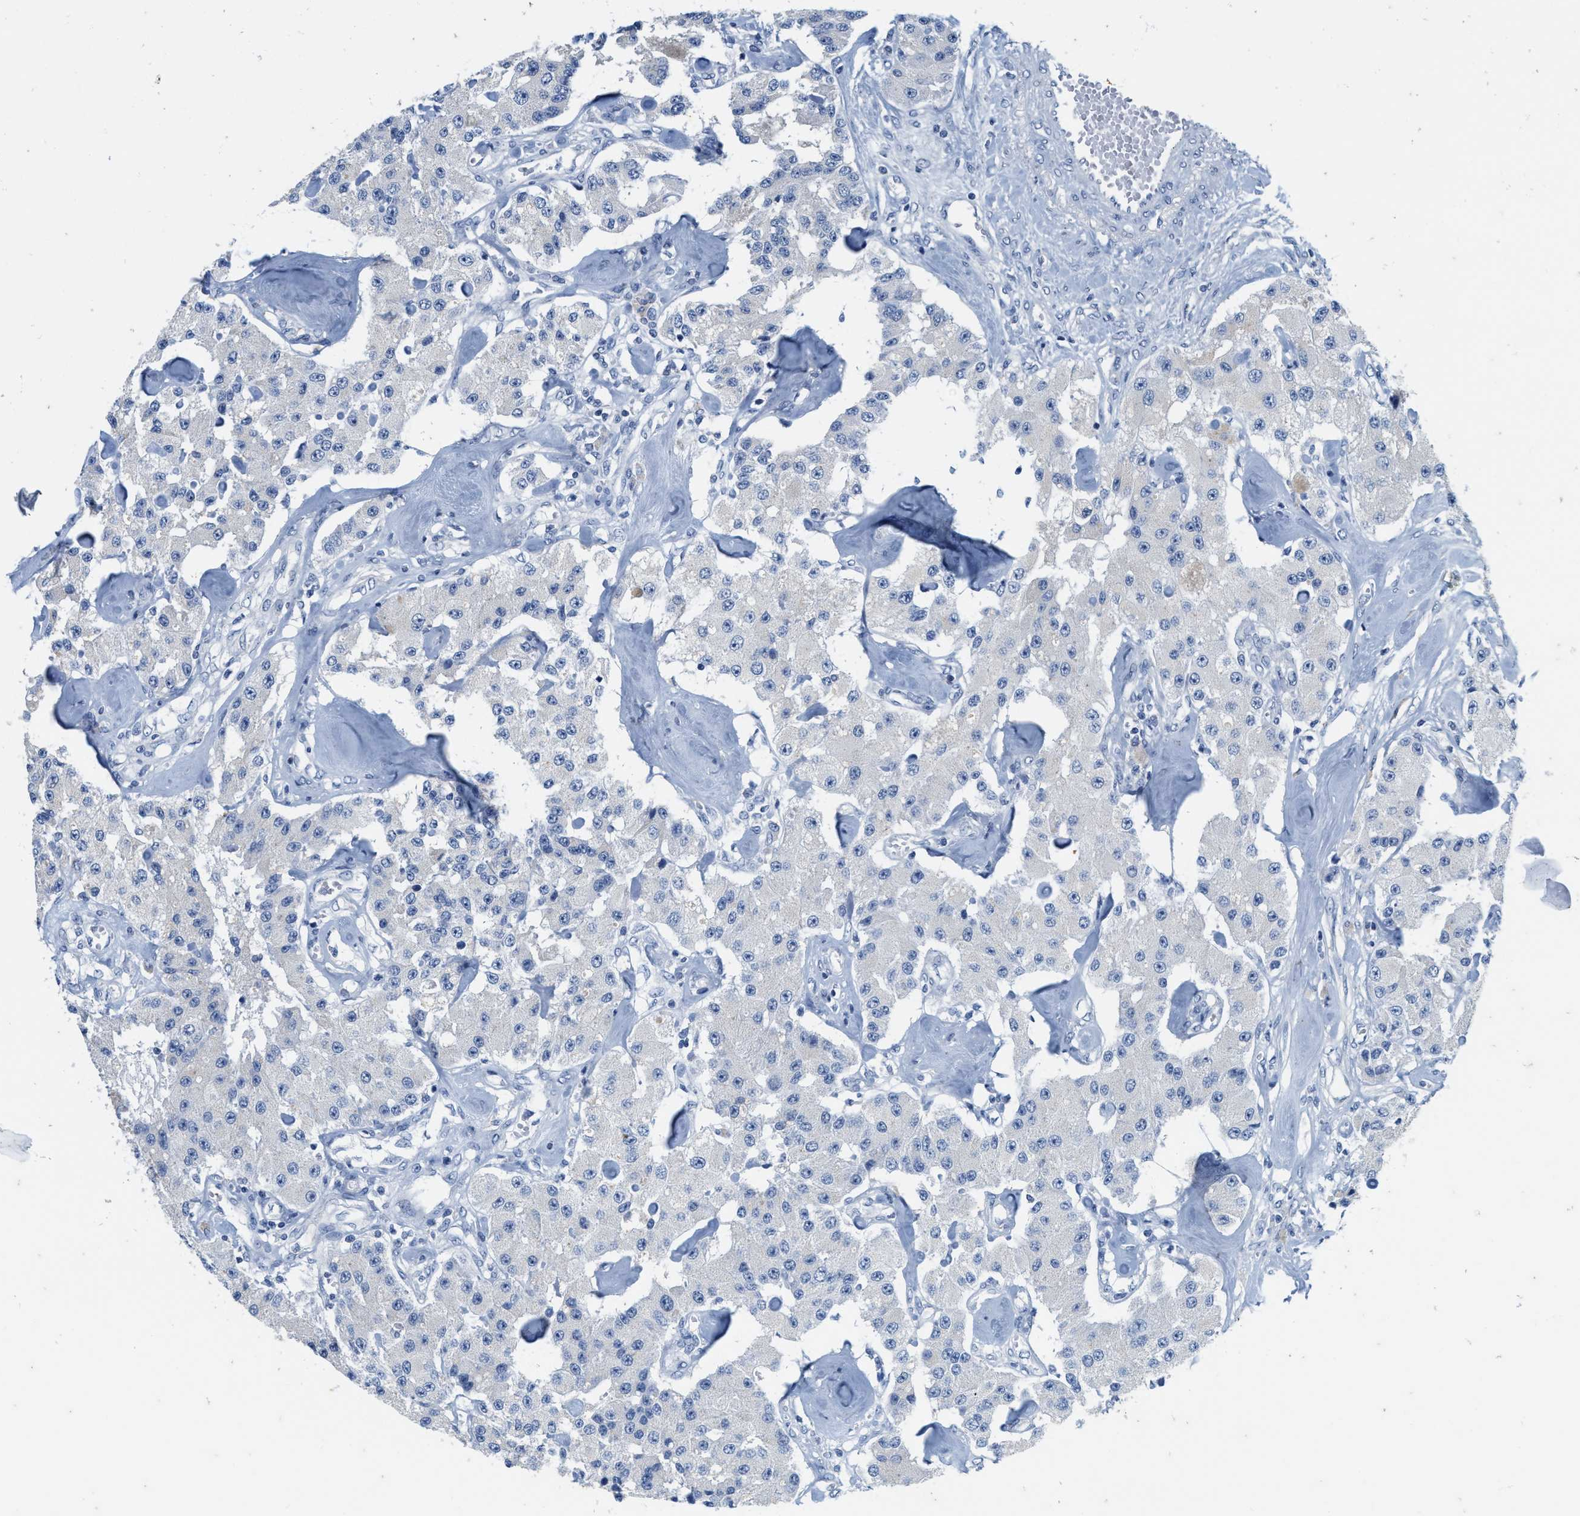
{"staining": {"intensity": "negative", "quantity": "none", "location": "none"}, "tissue": "carcinoid", "cell_type": "Tumor cells", "image_type": "cancer", "snomed": [{"axis": "morphology", "description": "Carcinoid, malignant, NOS"}, {"axis": "topography", "description": "Pancreas"}], "caption": "Protein analysis of carcinoid displays no significant staining in tumor cells.", "gene": "ABCB11", "patient": {"sex": "male", "age": 41}}